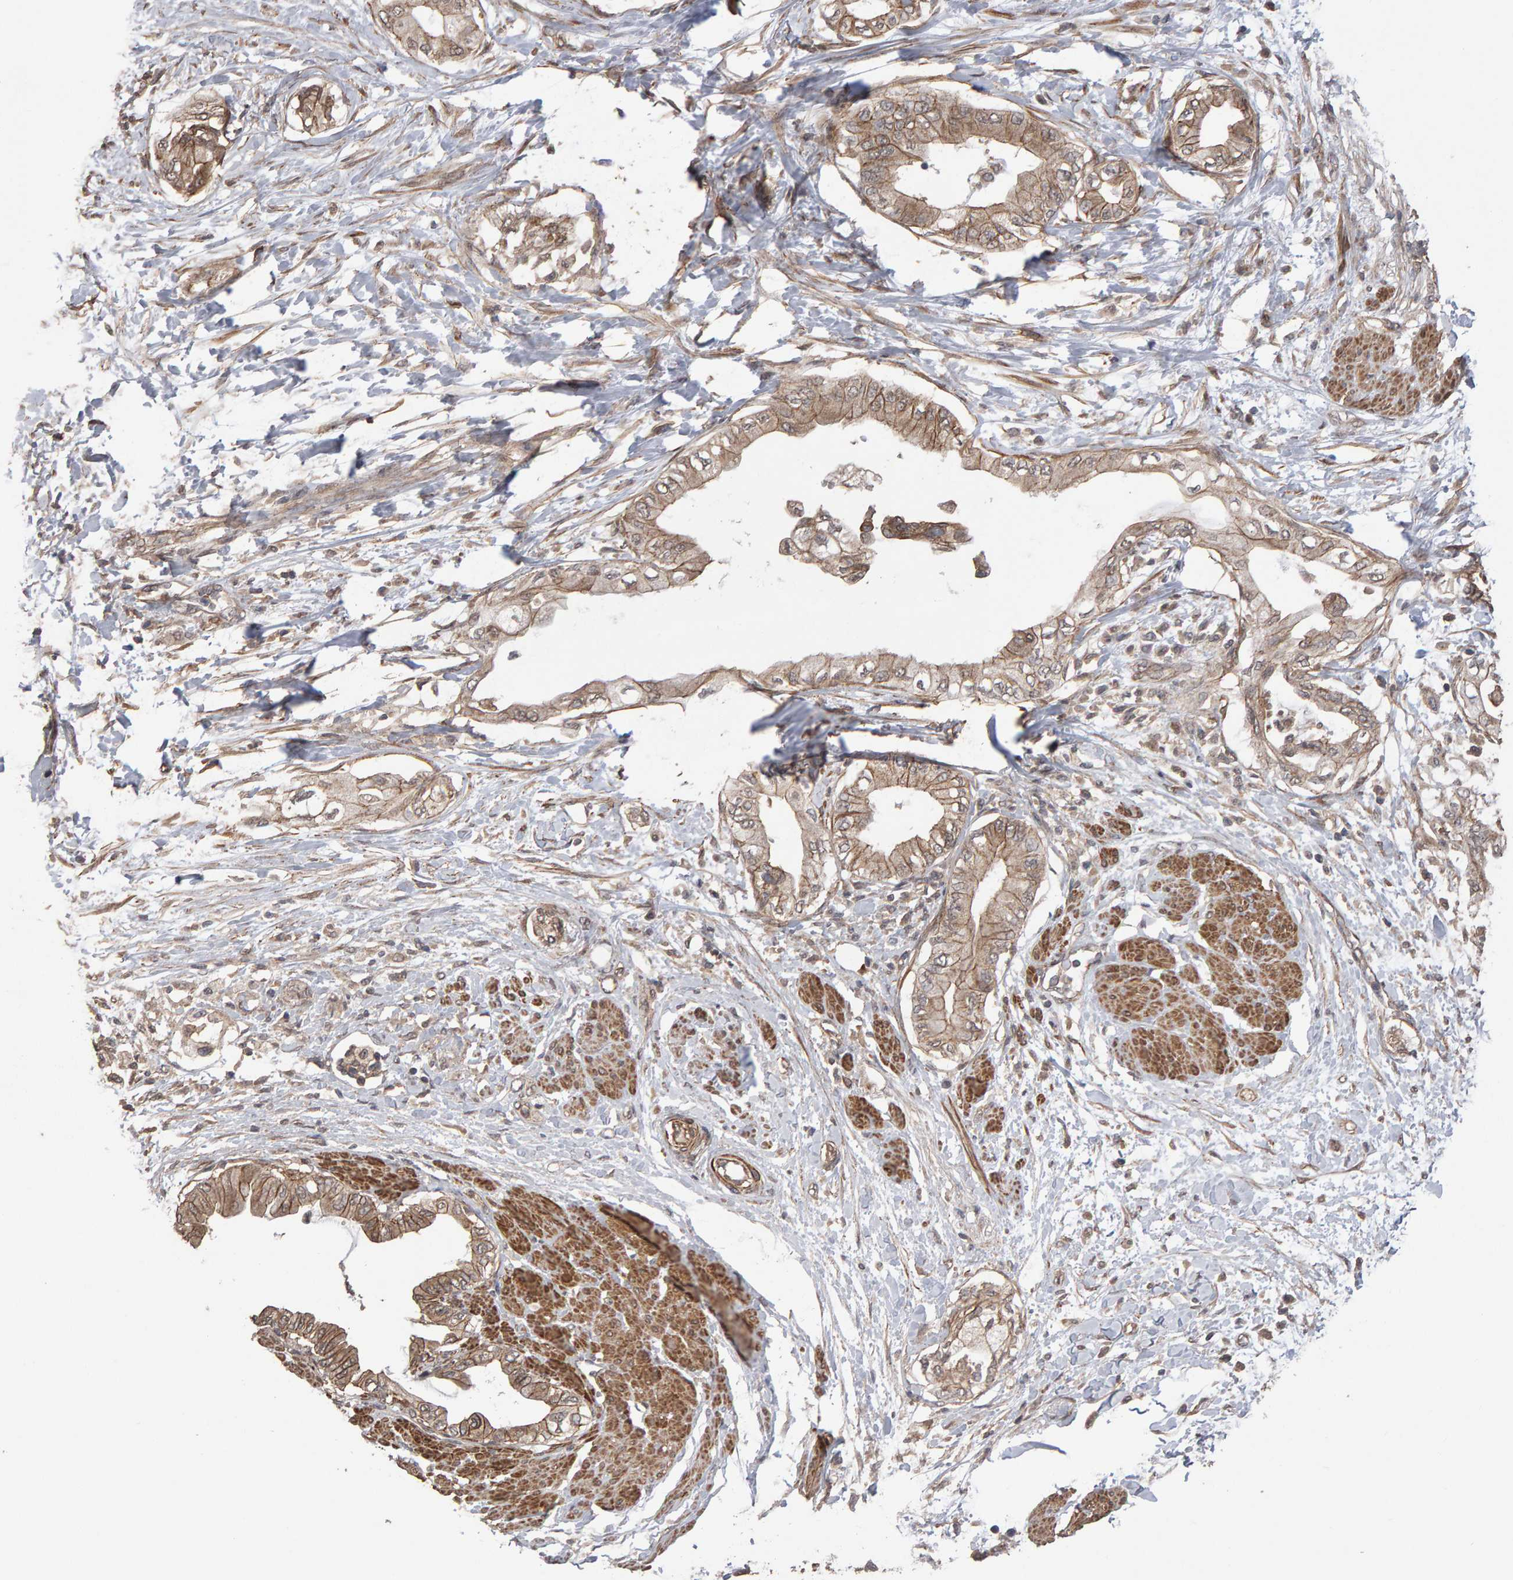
{"staining": {"intensity": "moderate", "quantity": ">75%", "location": "cytoplasmic/membranous"}, "tissue": "pancreatic cancer", "cell_type": "Tumor cells", "image_type": "cancer", "snomed": [{"axis": "morphology", "description": "Normal tissue, NOS"}, {"axis": "morphology", "description": "Adenocarcinoma, NOS"}, {"axis": "topography", "description": "Pancreas"}, {"axis": "topography", "description": "Duodenum"}], "caption": "High-magnification brightfield microscopy of pancreatic cancer (adenocarcinoma) stained with DAB (brown) and counterstained with hematoxylin (blue). tumor cells exhibit moderate cytoplasmic/membranous positivity is present in about>75% of cells. The protein is stained brown, and the nuclei are stained in blue (DAB (3,3'-diaminobenzidine) IHC with brightfield microscopy, high magnification).", "gene": "SCRIB", "patient": {"sex": "female", "age": 60}}